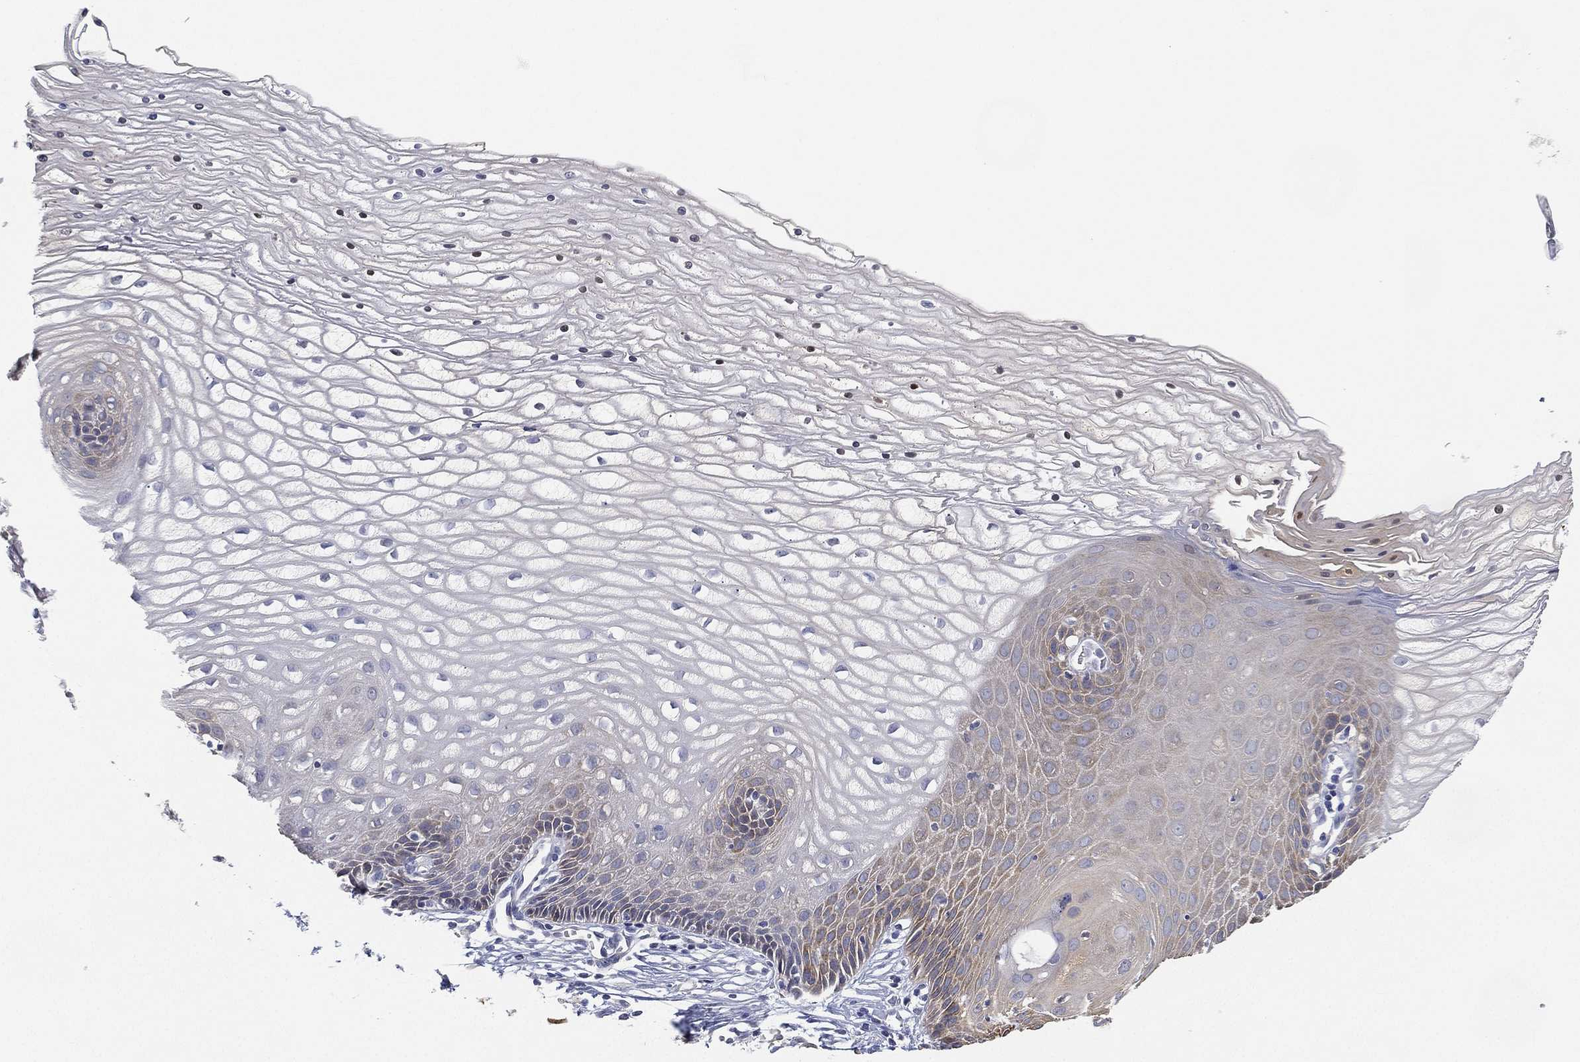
{"staining": {"intensity": "negative", "quantity": "none", "location": "none"}, "tissue": "cervix", "cell_type": "Glandular cells", "image_type": "normal", "snomed": [{"axis": "morphology", "description": "Normal tissue, NOS"}, {"axis": "topography", "description": "Cervix"}], "caption": "This is a histopathology image of immunohistochemistry staining of unremarkable cervix, which shows no expression in glandular cells. (Brightfield microscopy of DAB immunohistochemistry at high magnification).", "gene": "GPR61", "patient": {"sex": "female", "age": 35}}